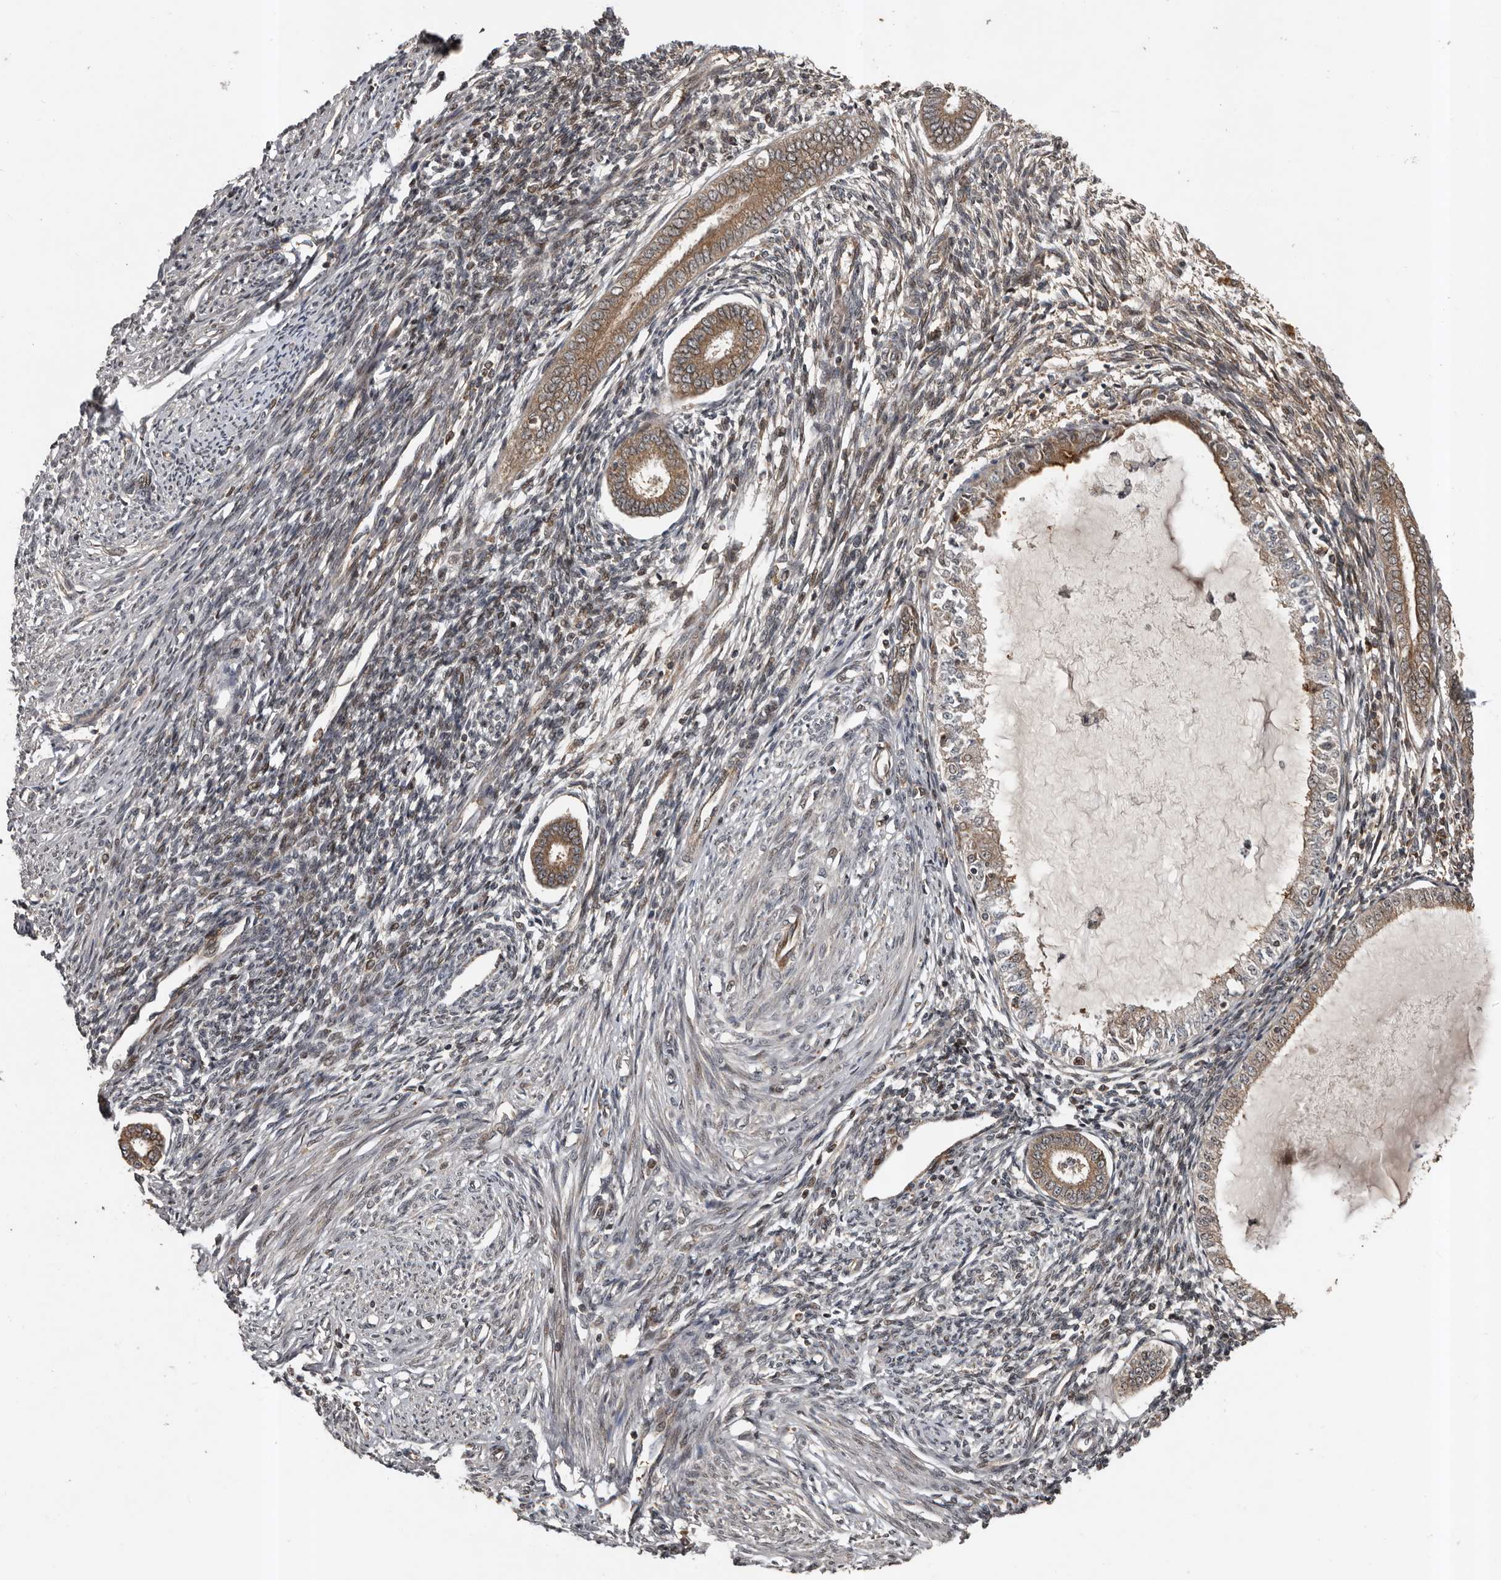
{"staining": {"intensity": "moderate", "quantity": "25%-75%", "location": "cytoplasmic/membranous"}, "tissue": "endometrium", "cell_type": "Cells in endometrial stroma", "image_type": "normal", "snomed": [{"axis": "morphology", "description": "Normal tissue, NOS"}, {"axis": "topography", "description": "Endometrium"}], "caption": "This photomicrograph displays immunohistochemistry staining of benign endometrium, with medium moderate cytoplasmic/membranous positivity in approximately 25%-75% of cells in endometrial stroma.", "gene": "CCDC190", "patient": {"sex": "female", "age": 56}}